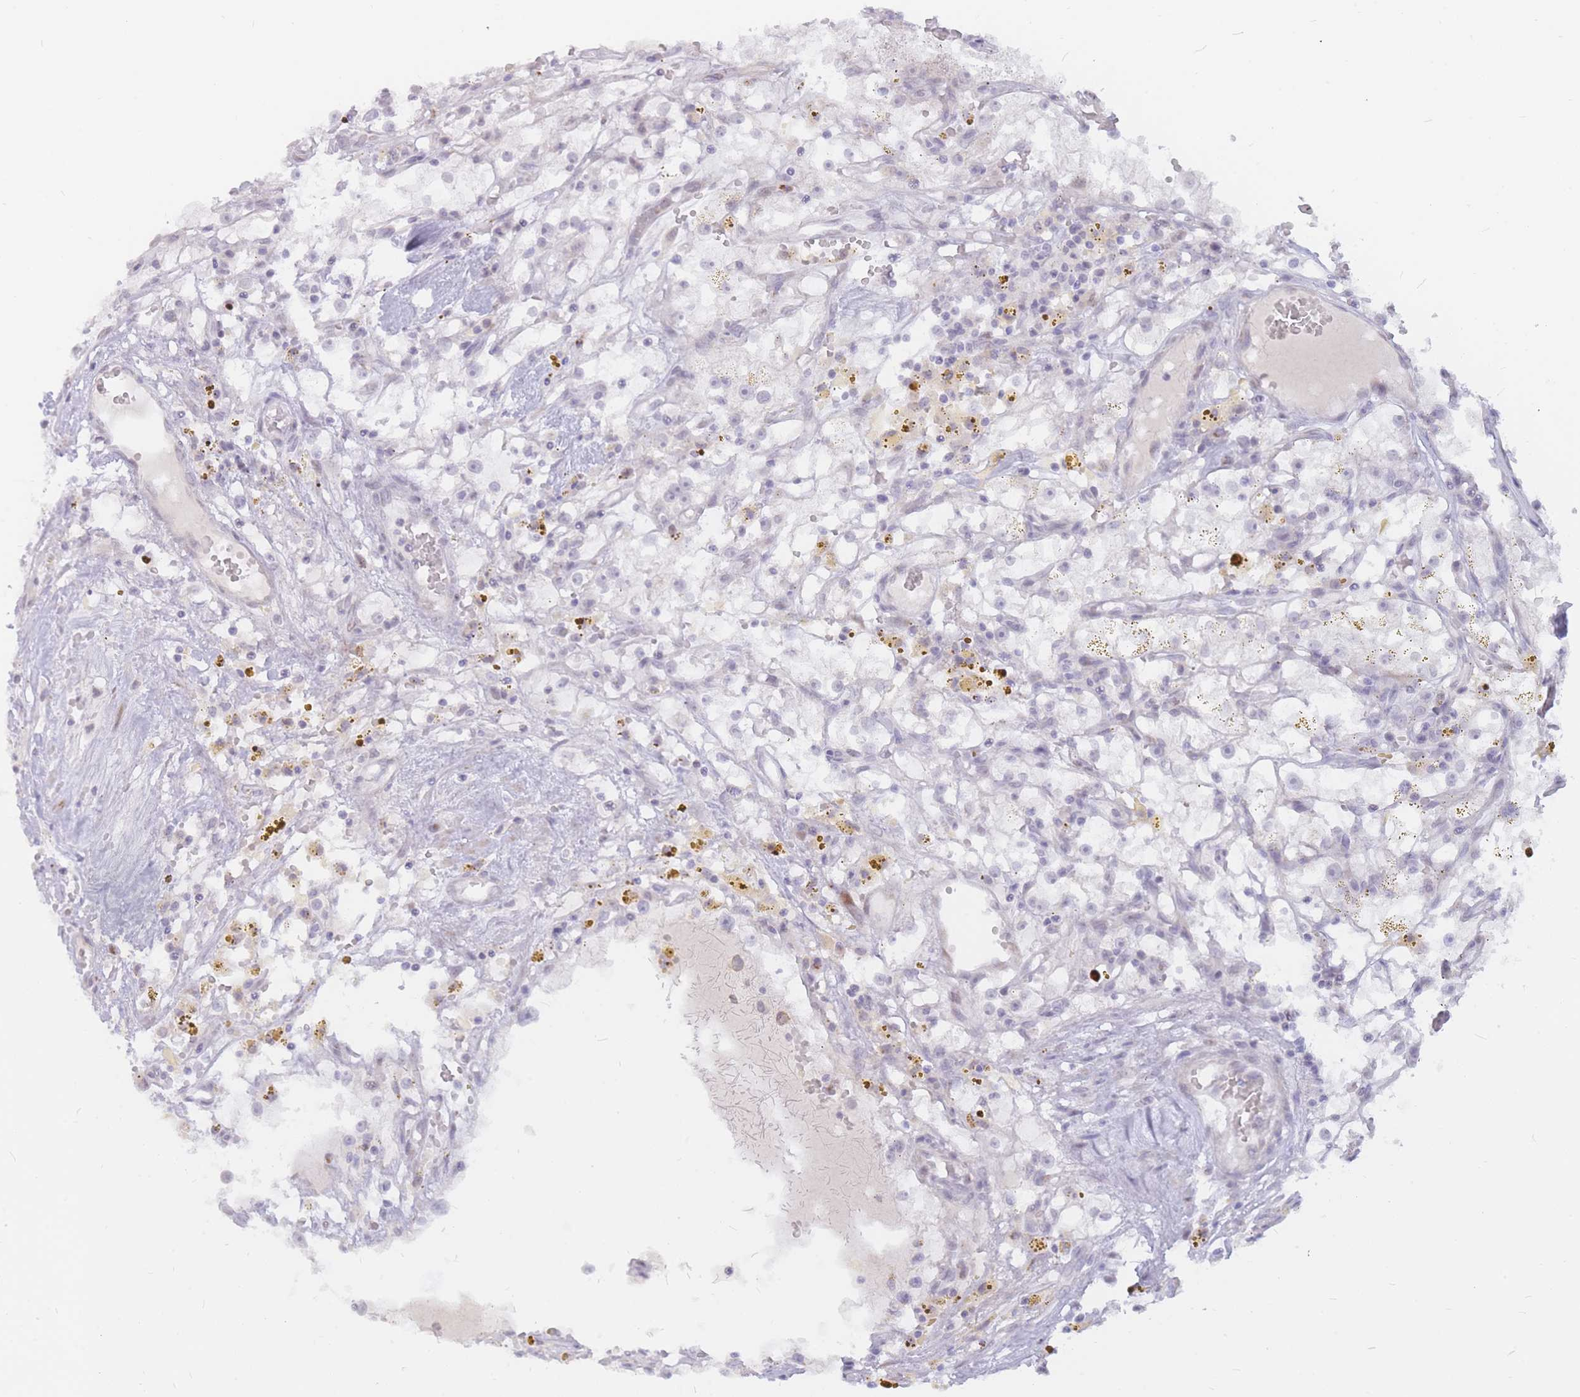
{"staining": {"intensity": "negative", "quantity": "none", "location": "none"}, "tissue": "renal cancer", "cell_type": "Tumor cells", "image_type": "cancer", "snomed": [{"axis": "morphology", "description": "Adenocarcinoma, NOS"}, {"axis": "topography", "description": "Kidney"}], "caption": "DAB immunohistochemical staining of renal cancer (adenocarcinoma) reveals no significant staining in tumor cells.", "gene": "ADD2", "patient": {"sex": "male", "age": 56}}